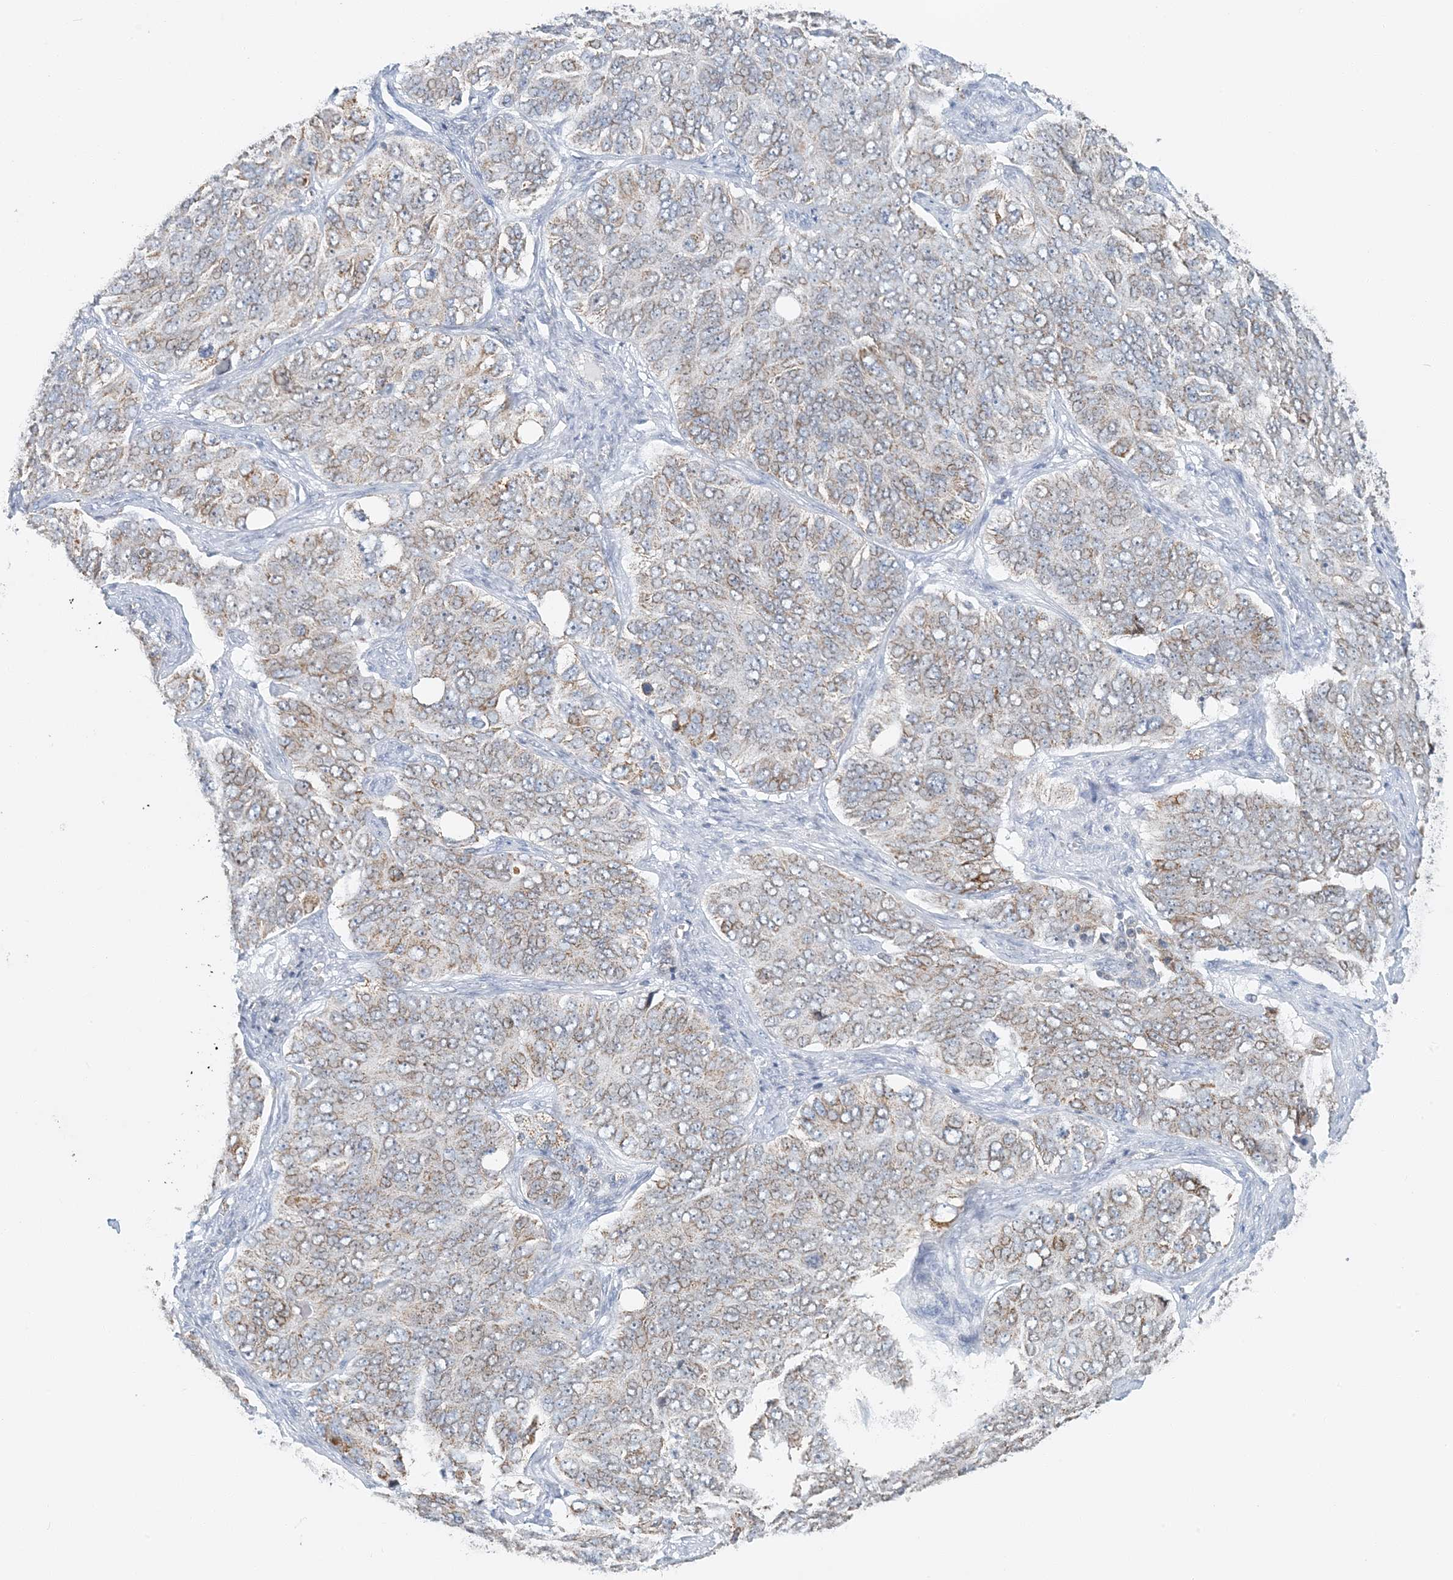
{"staining": {"intensity": "weak", "quantity": "25%-75%", "location": "cytoplasmic/membranous"}, "tissue": "ovarian cancer", "cell_type": "Tumor cells", "image_type": "cancer", "snomed": [{"axis": "morphology", "description": "Carcinoma, endometroid"}, {"axis": "topography", "description": "Ovary"}], "caption": "A brown stain shows weak cytoplasmic/membranous staining of a protein in endometroid carcinoma (ovarian) tumor cells.", "gene": "BDH1", "patient": {"sex": "female", "age": 51}}